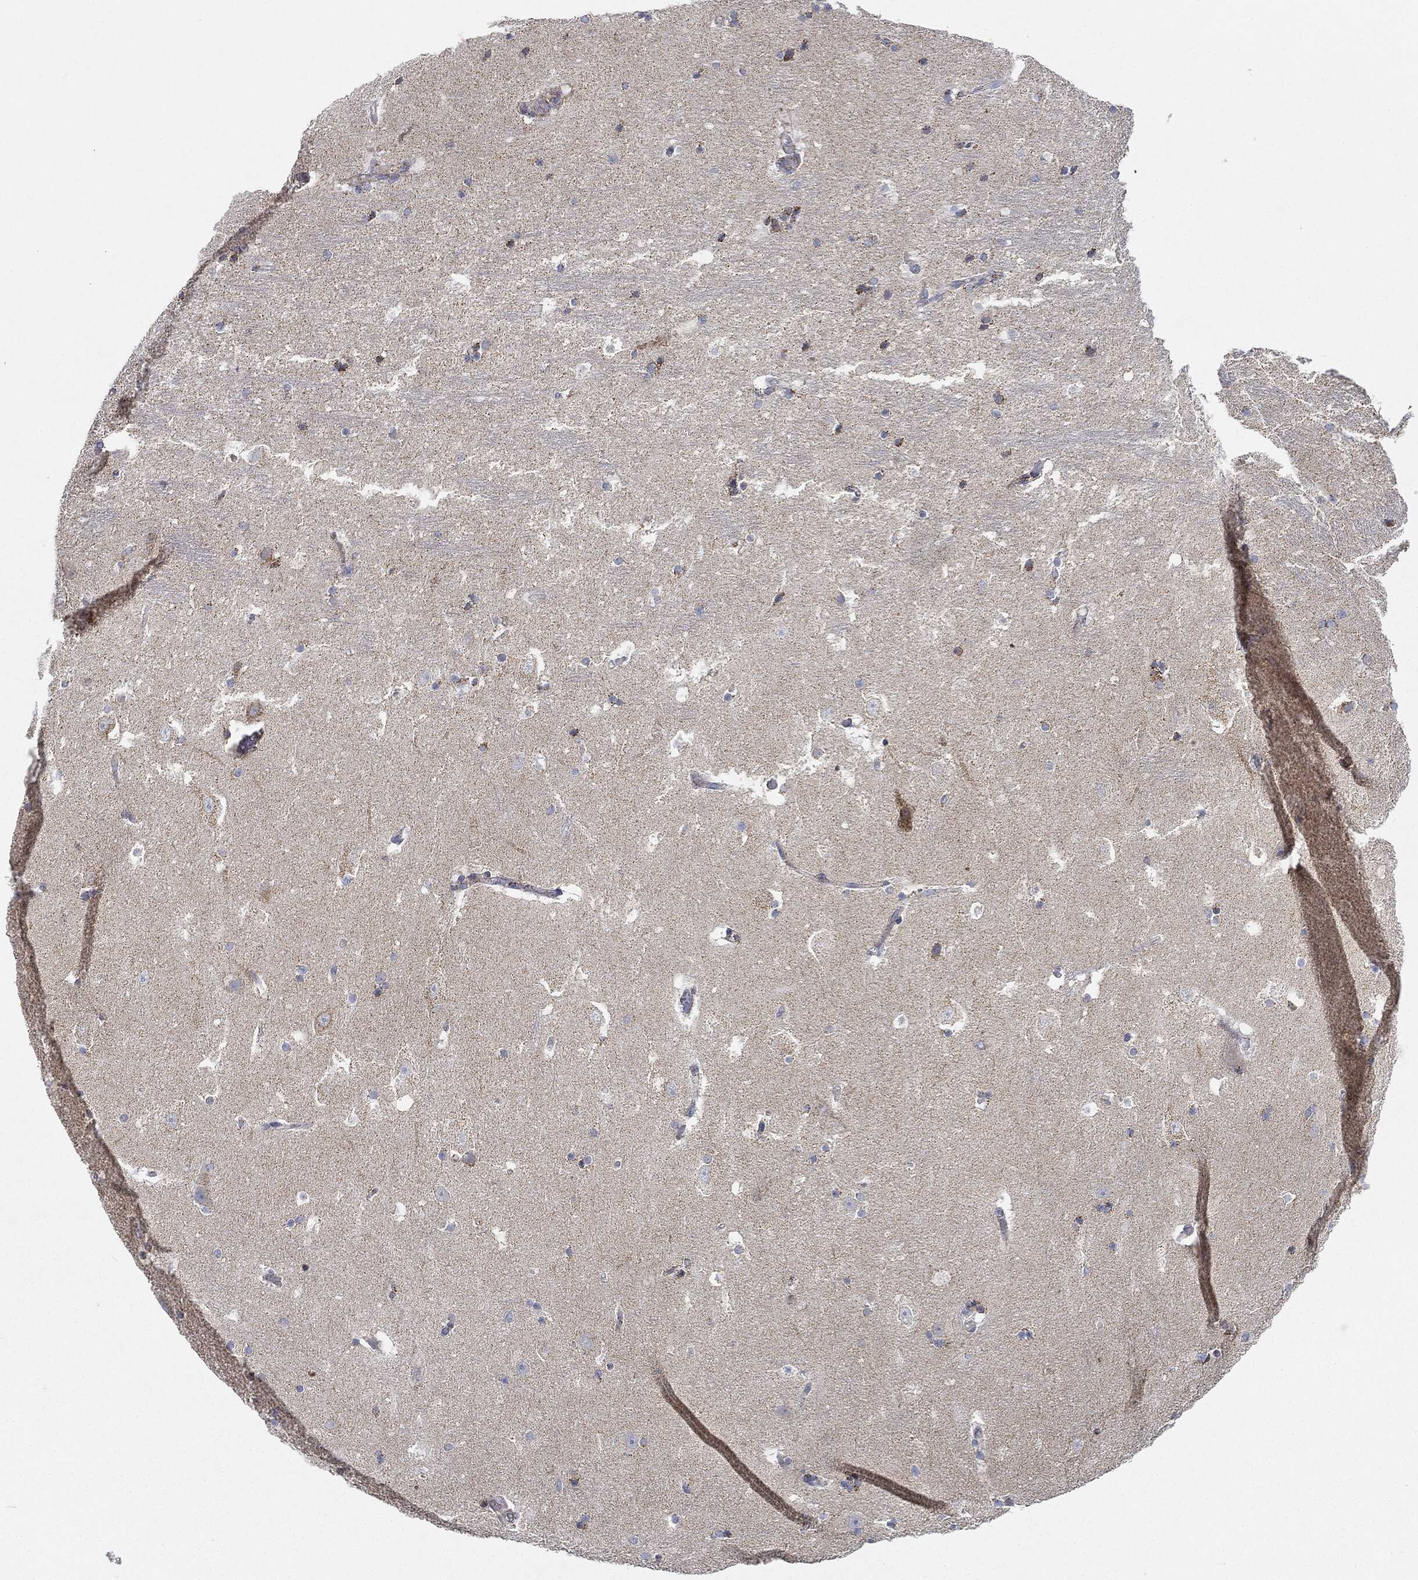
{"staining": {"intensity": "moderate", "quantity": "<25%", "location": "cytoplasmic/membranous"}, "tissue": "hippocampus", "cell_type": "Glial cells", "image_type": "normal", "snomed": [{"axis": "morphology", "description": "Normal tissue, NOS"}, {"axis": "topography", "description": "Hippocampus"}], "caption": "This photomicrograph shows IHC staining of normal hippocampus, with low moderate cytoplasmic/membranous expression in about <25% of glial cells.", "gene": "CAPN15", "patient": {"sex": "male", "age": 51}}